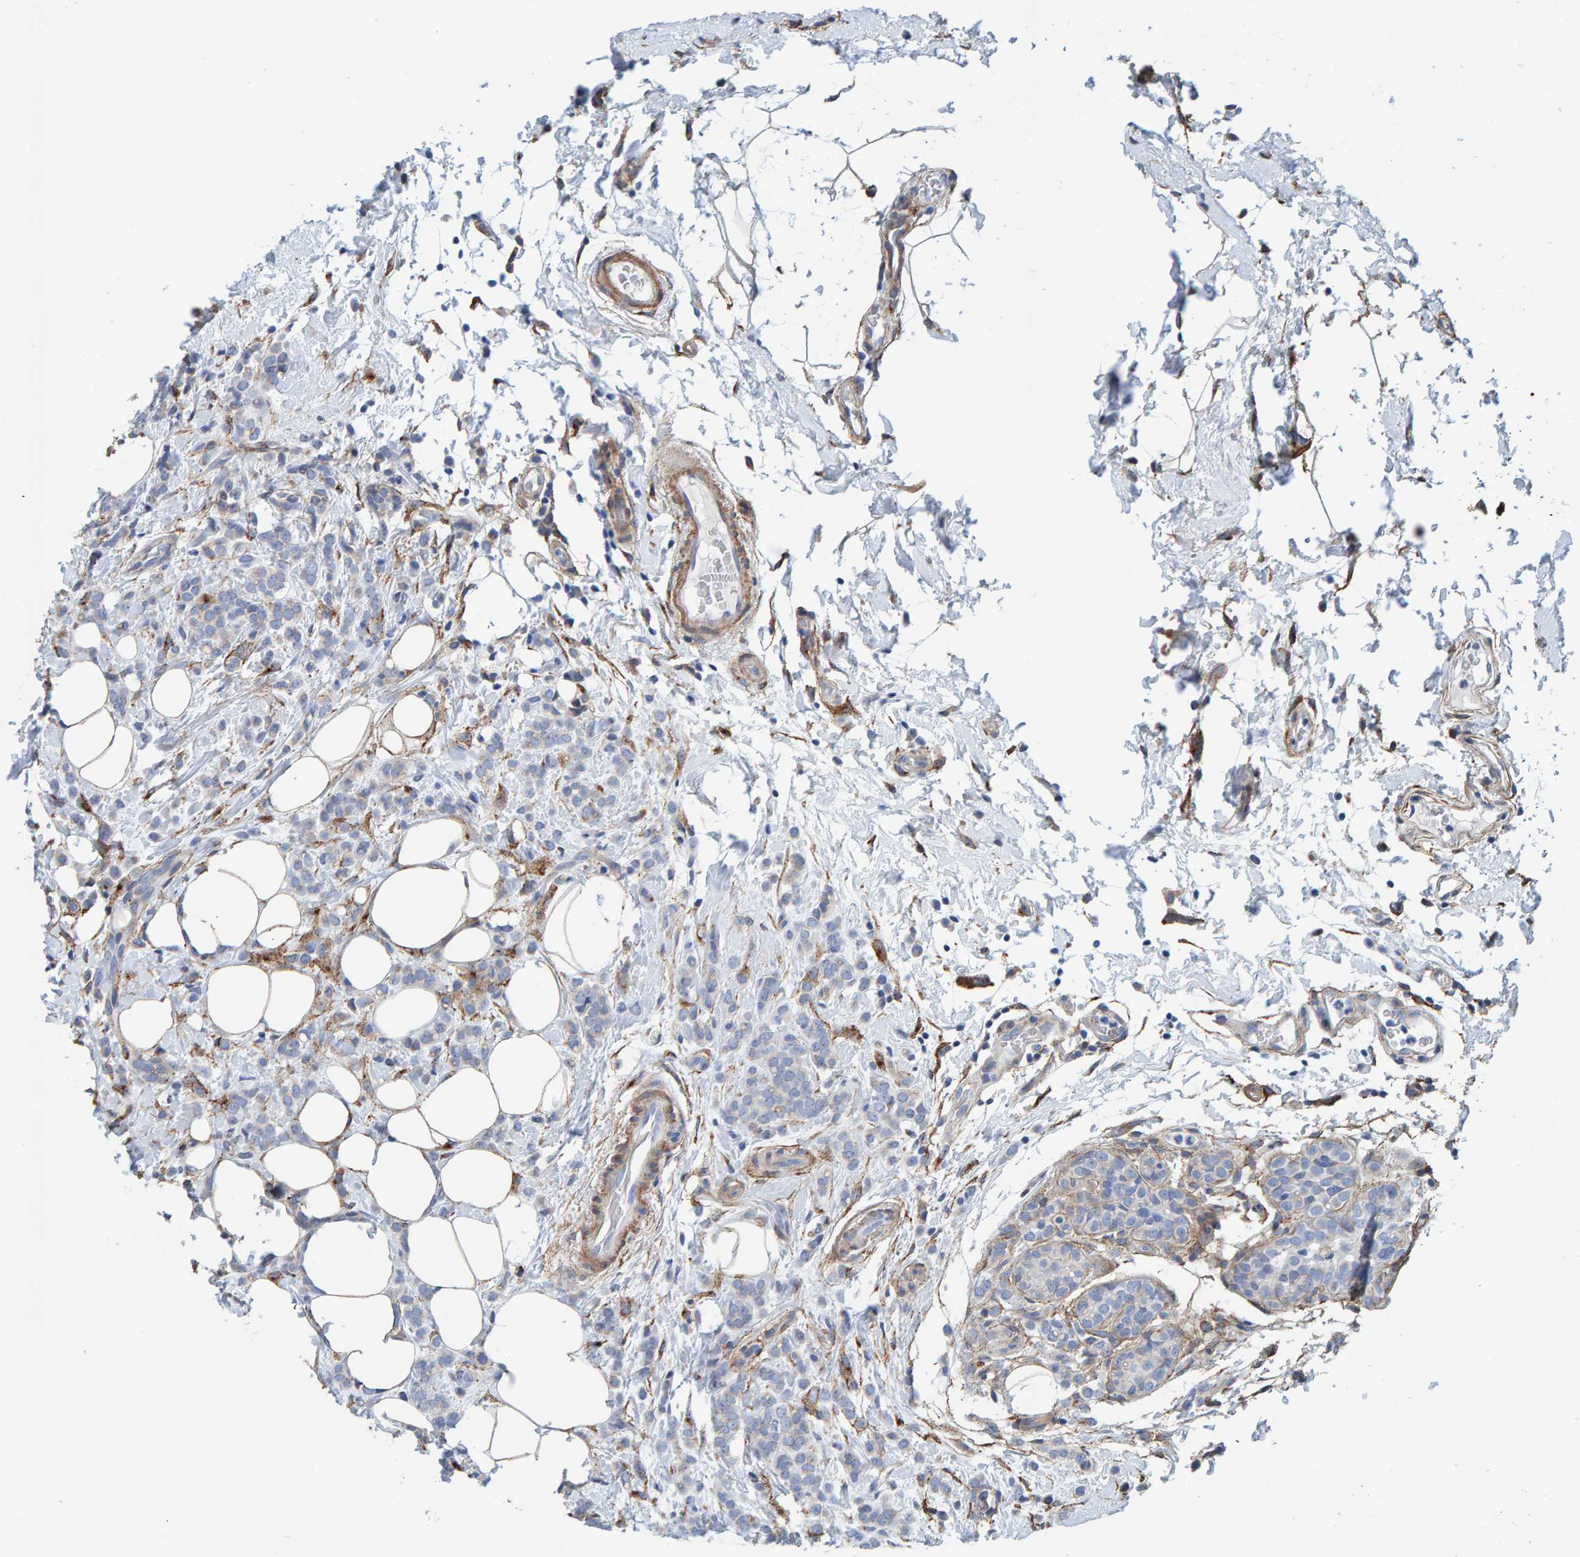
{"staining": {"intensity": "negative", "quantity": "none", "location": "none"}, "tissue": "breast cancer", "cell_type": "Tumor cells", "image_type": "cancer", "snomed": [{"axis": "morphology", "description": "Lobular carcinoma"}, {"axis": "topography", "description": "Breast"}], "caption": "Tumor cells show no significant protein positivity in breast cancer (lobular carcinoma). The staining was performed using DAB (3,3'-diaminobenzidine) to visualize the protein expression in brown, while the nuclei were stained in blue with hematoxylin (Magnification: 20x).", "gene": "LRP1", "patient": {"sex": "female", "age": 50}}